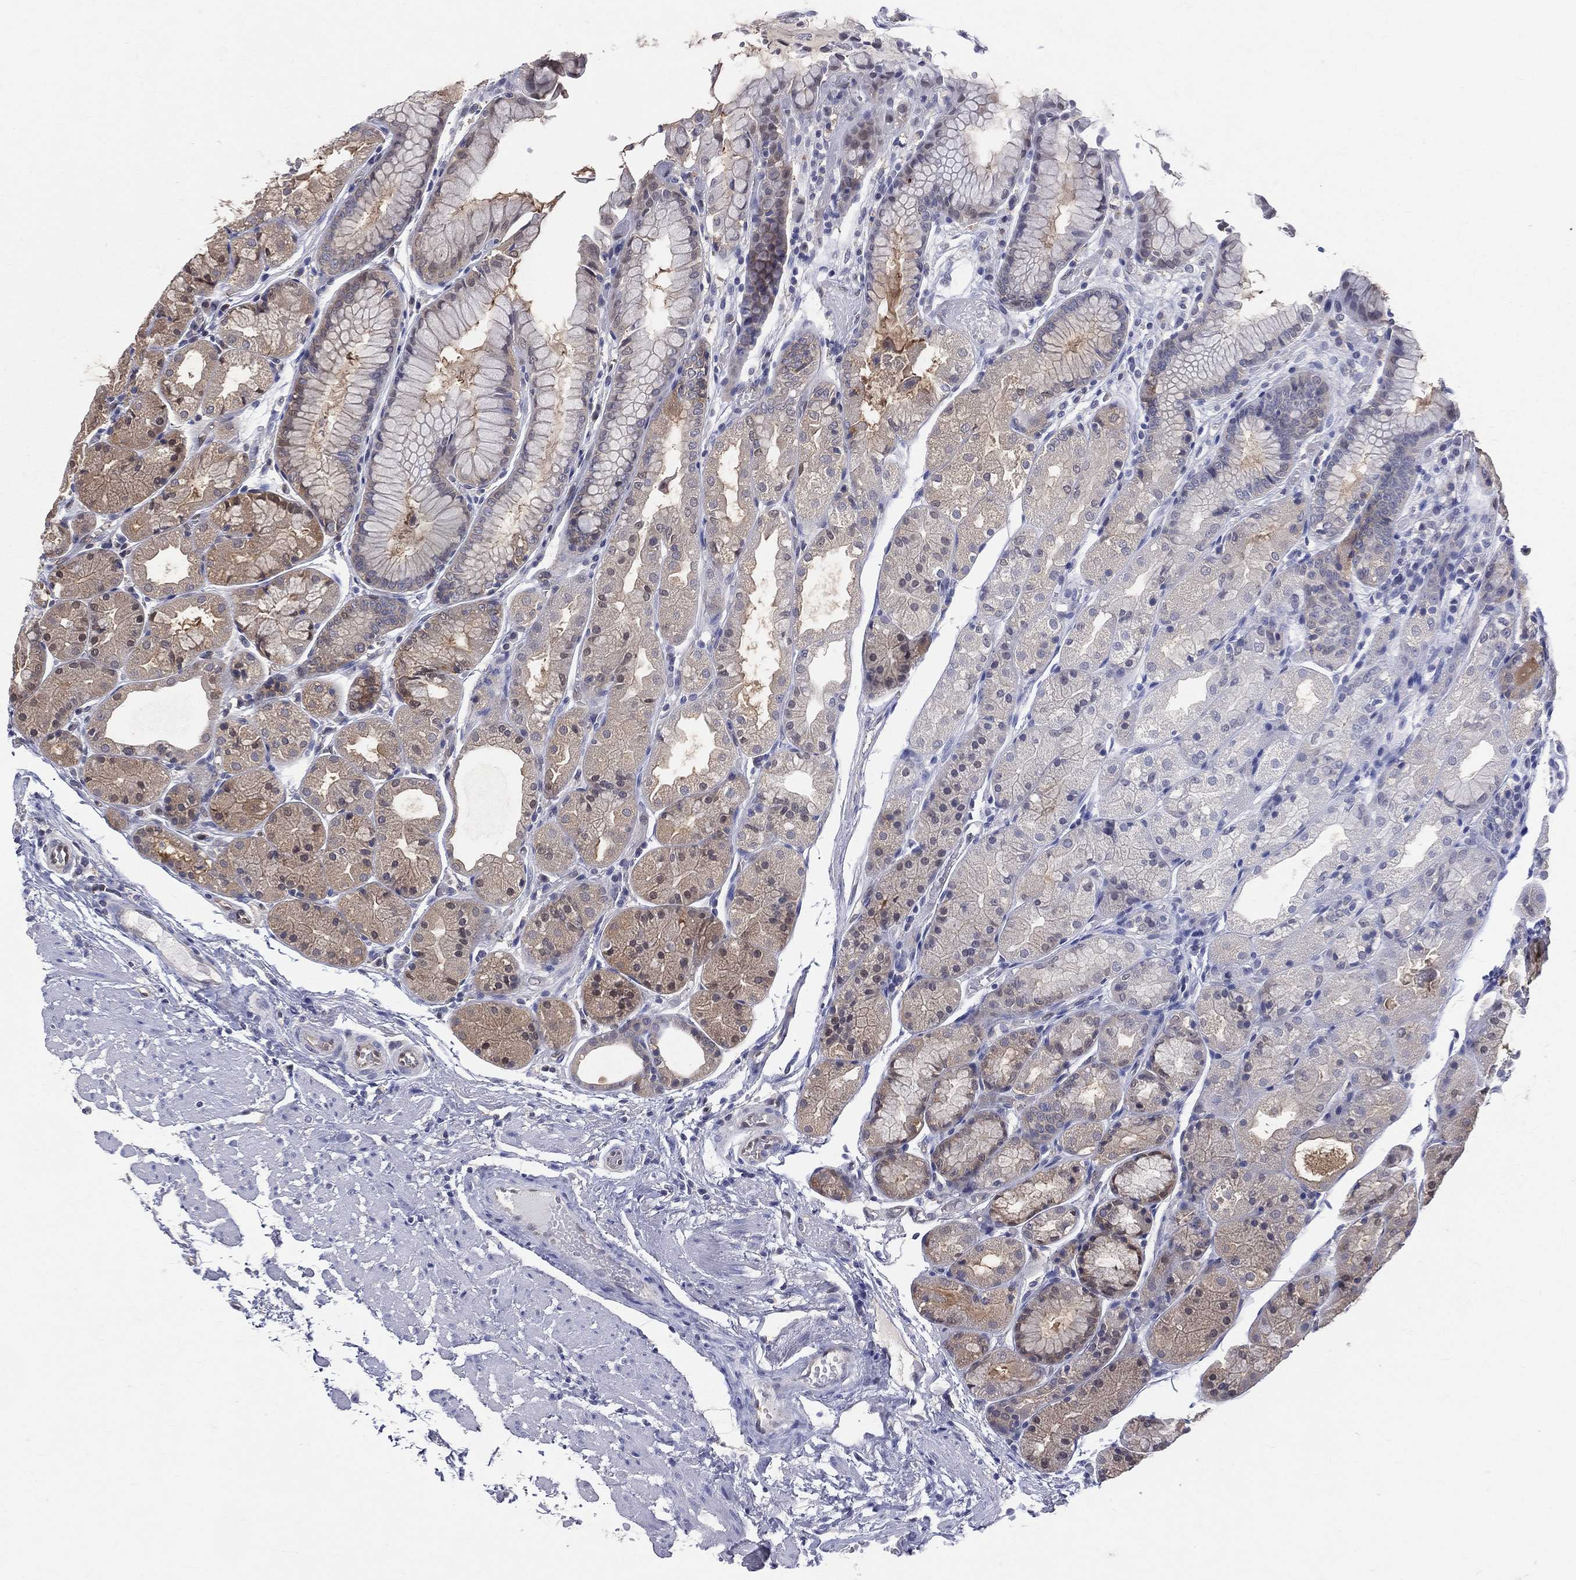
{"staining": {"intensity": "moderate", "quantity": "<25%", "location": "cytoplasmic/membranous"}, "tissue": "stomach", "cell_type": "Glandular cells", "image_type": "normal", "snomed": [{"axis": "morphology", "description": "Normal tissue, NOS"}, {"axis": "topography", "description": "Stomach, upper"}], "caption": "This photomicrograph demonstrates IHC staining of benign stomach, with low moderate cytoplasmic/membranous positivity in approximately <25% of glandular cells.", "gene": "GMPR2", "patient": {"sex": "male", "age": 72}}